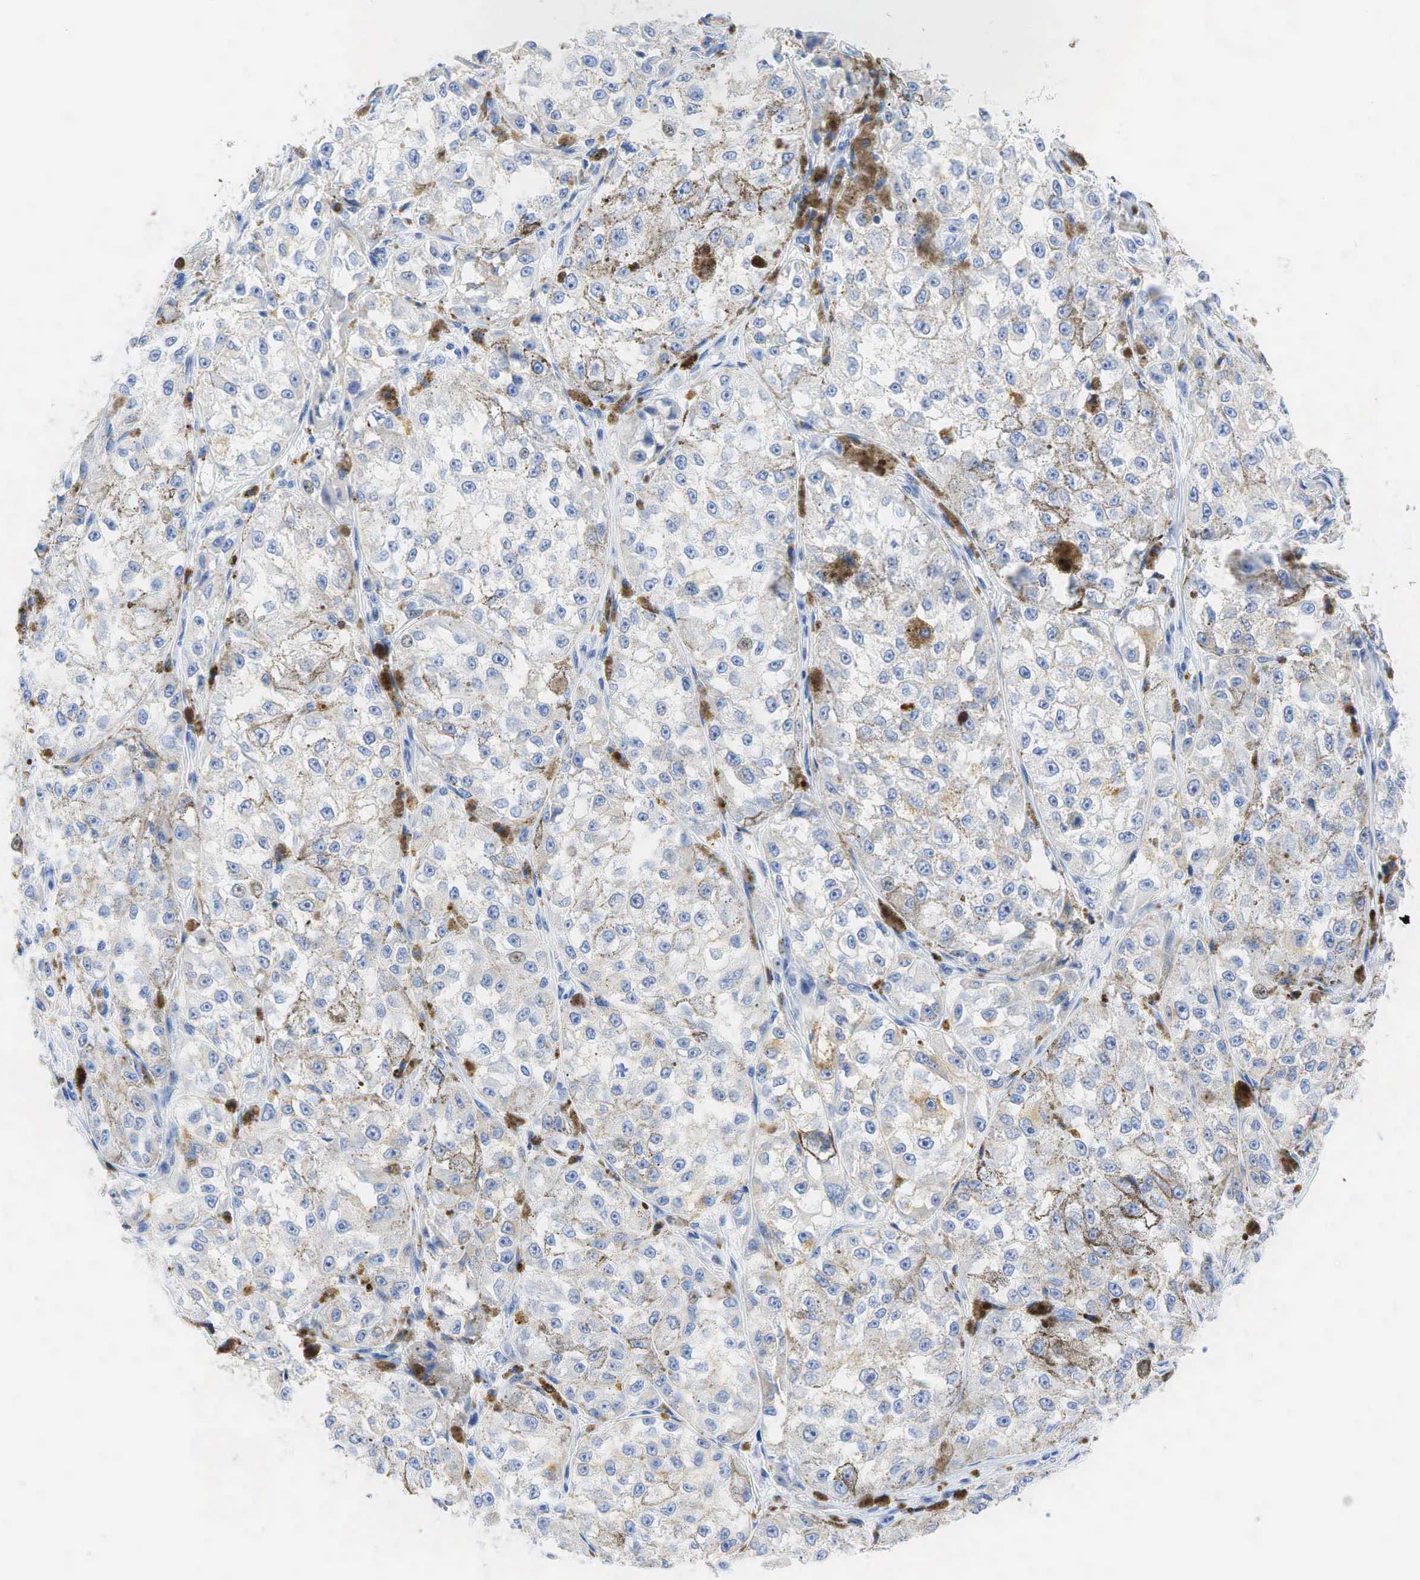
{"staining": {"intensity": "weak", "quantity": "<25%", "location": "cytoplasmic/membranous"}, "tissue": "melanoma", "cell_type": "Tumor cells", "image_type": "cancer", "snomed": [{"axis": "morphology", "description": "Malignant melanoma, NOS"}, {"axis": "topography", "description": "Skin"}], "caption": "Human malignant melanoma stained for a protein using IHC reveals no positivity in tumor cells.", "gene": "CD68", "patient": {"sex": "male", "age": 67}}